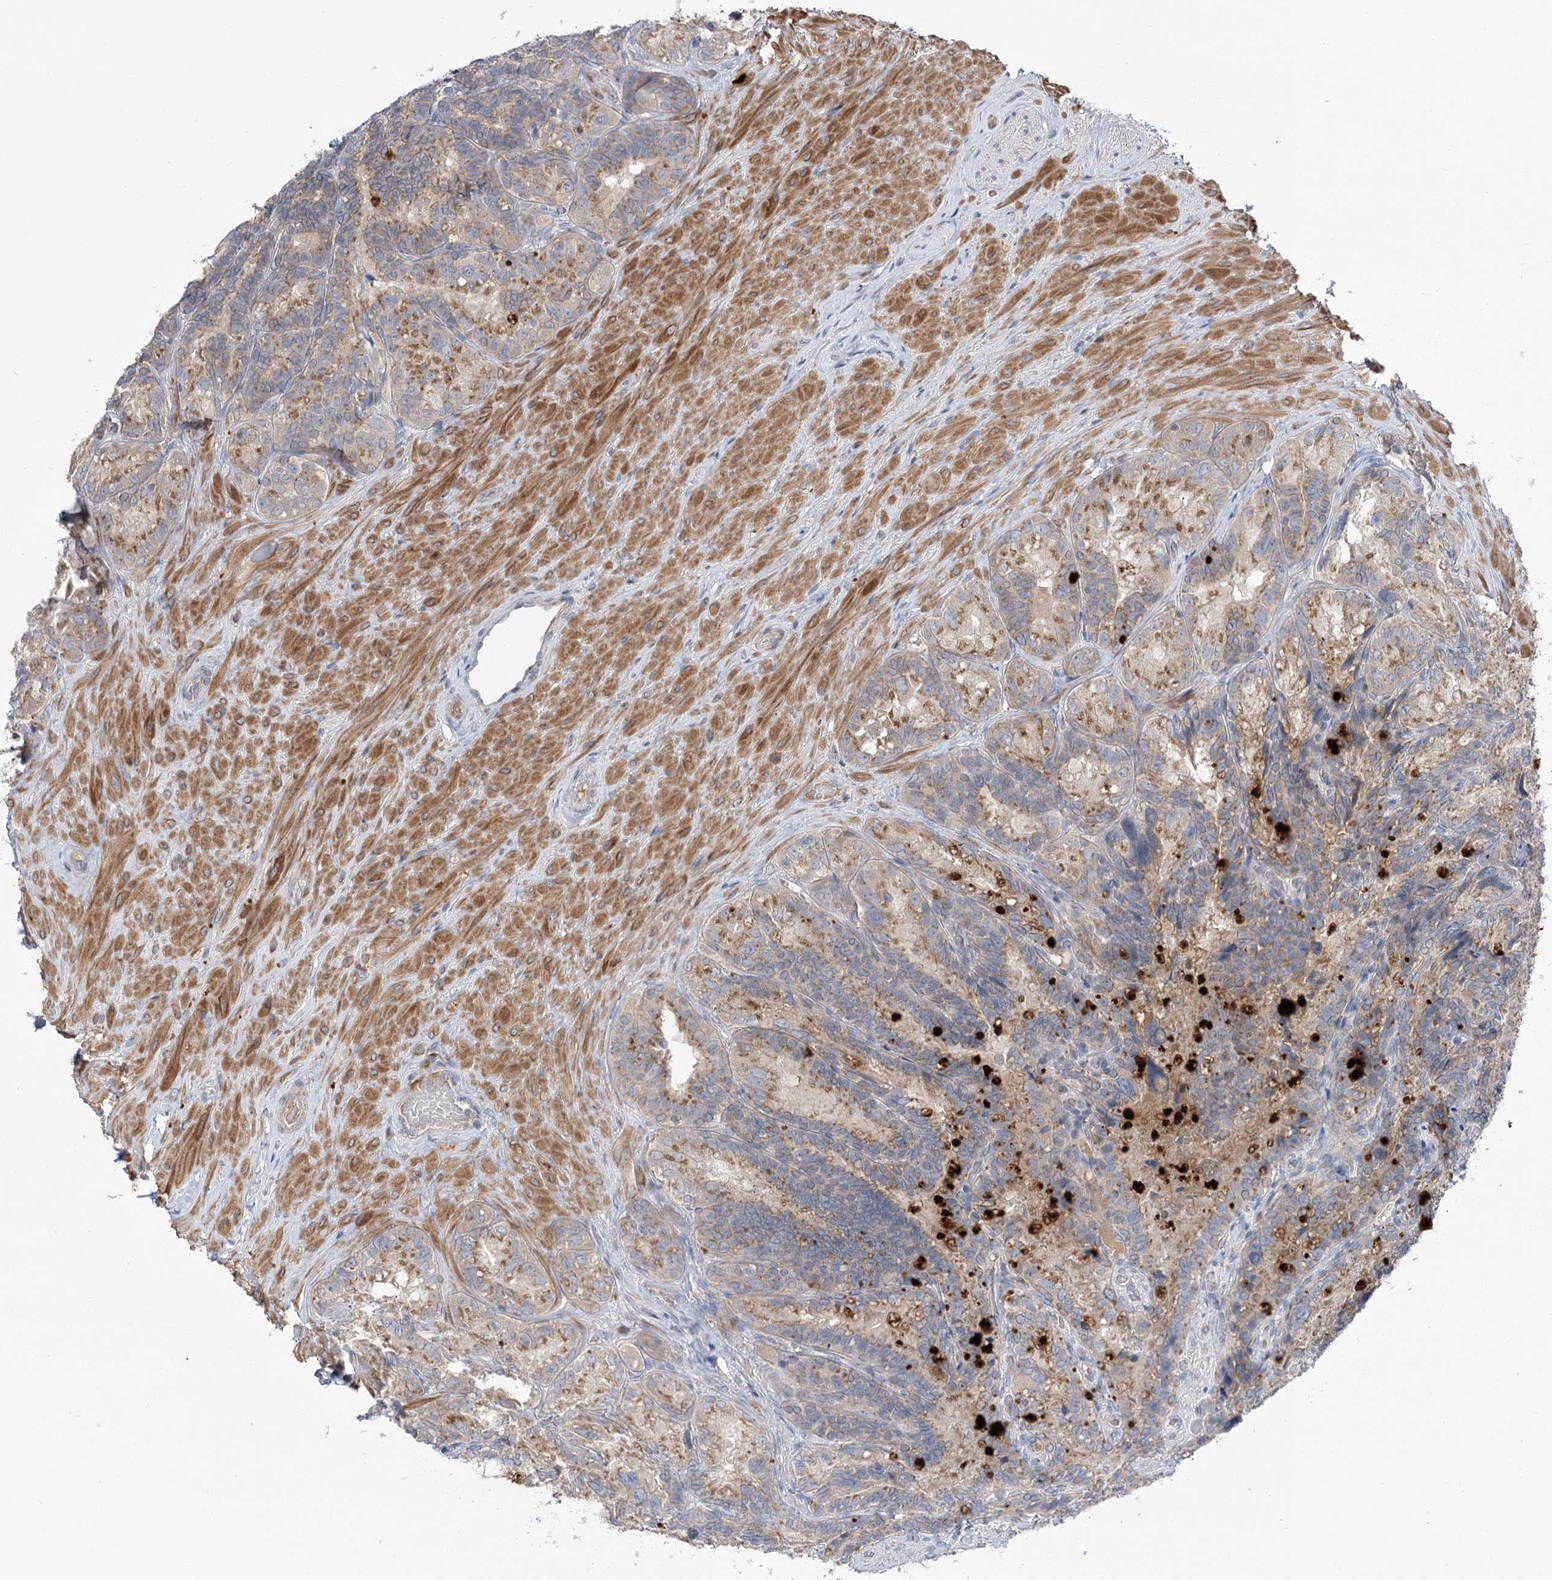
{"staining": {"intensity": "moderate", "quantity": ">75%", "location": "cytoplasmic/membranous"}, "tissue": "seminal vesicle", "cell_type": "Glandular cells", "image_type": "normal", "snomed": [{"axis": "morphology", "description": "Normal tissue, NOS"}, {"axis": "topography", "description": "Seminal veicle"}], "caption": "A photomicrograph showing moderate cytoplasmic/membranous positivity in approximately >75% of glandular cells in benign seminal vesicle, as visualized by brown immunohistochemical staining.", "gene": "GBF1", "patient": {"sex": "male", "age": 60}}